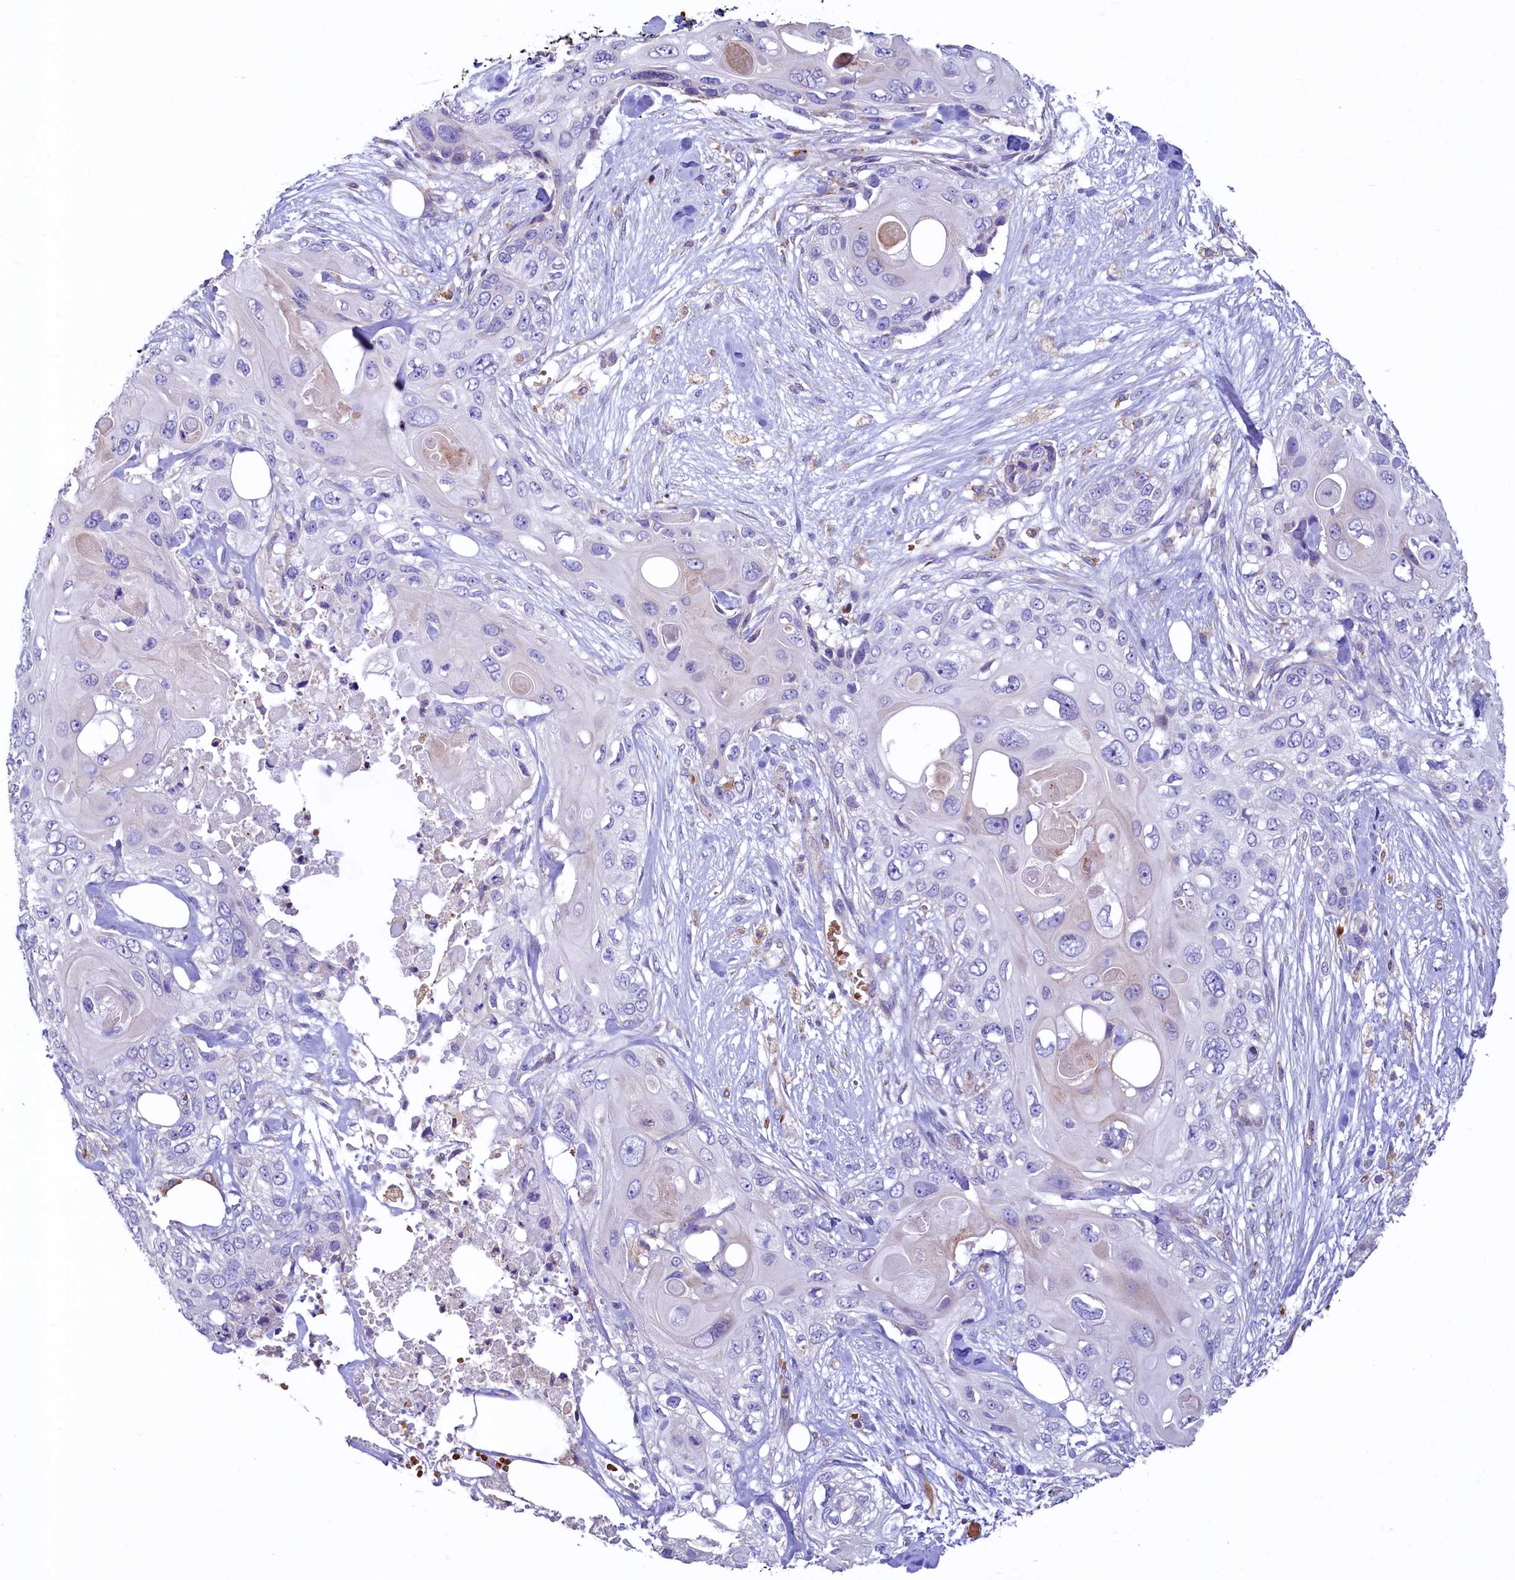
{"staining": {"intensity": "negative", "quantity": "none", "location": "none"}, "tissue": "skin cancer", "cell_type": "Tumor cells", "image_type": "cancer", "snomed": [{"axis": "morphology", "description": "Normal tissue, NOS"}, {"axis": "morphology", "description": "Squamous cell carcinoma, NOS"}, {"axis": "topography", "description": "Skin"}], "caption": "The histopathology image displays no staining of tumor cells in skin cancer. (DAB (3,3'-diaminobenzidine) immunohistochemistry (IHC) visualized using brightfield microscopy, high magnification).", "gene": "HPS6", "patient": {"sex": "male", "age": 72}}